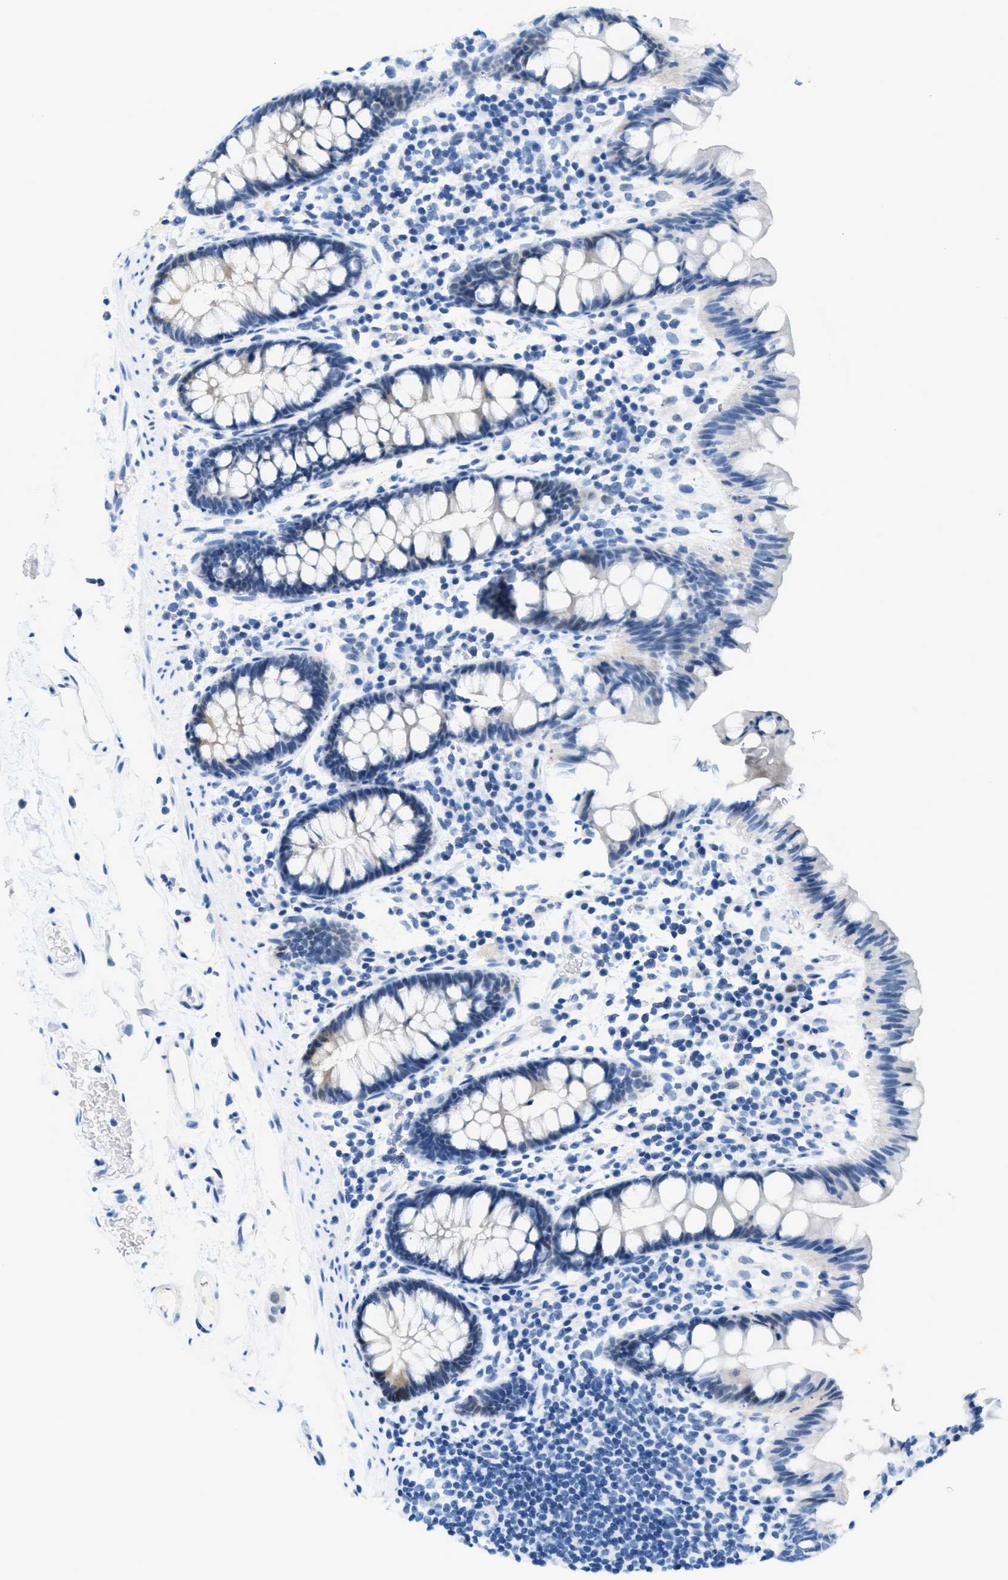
{"staining": {"intensity": "negative", "quantity": "none", "location": "none"}, "tissue": "colon", "cell_type": "Endothelial cells", "image_type": "normal", "snomed": [{"axis": "morphology", "description": "Normal tissue, NOS"}, {"axis": "topography", "description": "Colon"}], "caption": "The photomicrograph demonstrates no significant positivity in endothelial cells of colon. (Immunohistochemistry (ihc), brightfield microscopy, high magnification).", "gene": "CYP4X1", "patient": {"sex": "female", "age": 80}}